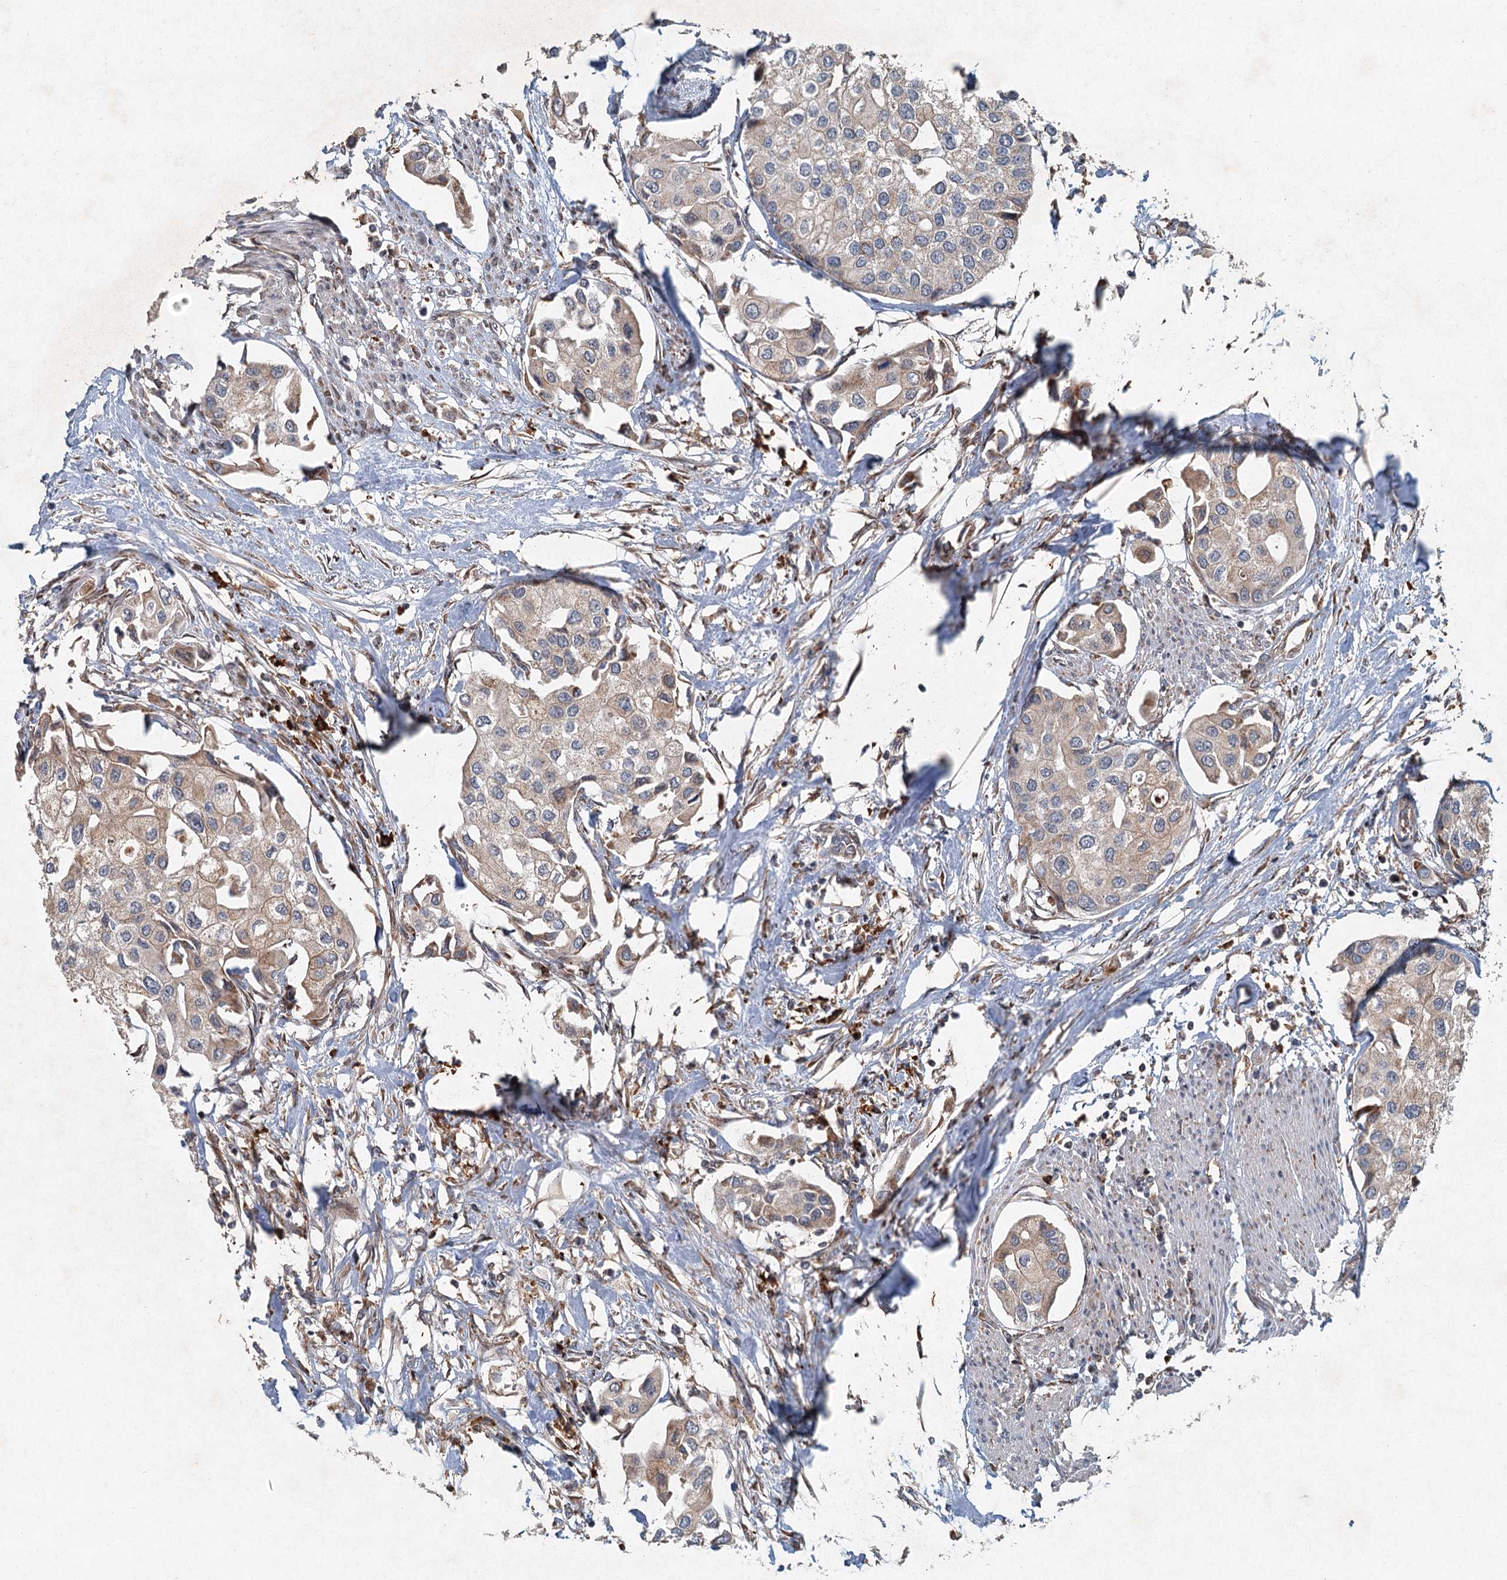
{"staining": {"intensity": "weak", "quantity": "25%-75%", "location": "cytoplasmic/membranous"}, "tissue": "urothelial cancer", "cell_type": "Tumor cells", "image_type": "cancer", "snomed": [{"axis": "morphology", "description": "Urothelial carcinoma, High grade"}, {"axis": "topography", "description": "Urinary bladder"}], "caption": "Urothelial cancer tissue demonstrates weak cytoplasmic/membranous staining in approximately 25%-75% of tumor cells, visualized by immunohistochemistry.", "gene": "SRPX2", "patient": {"sex": "male", "age": 64}}